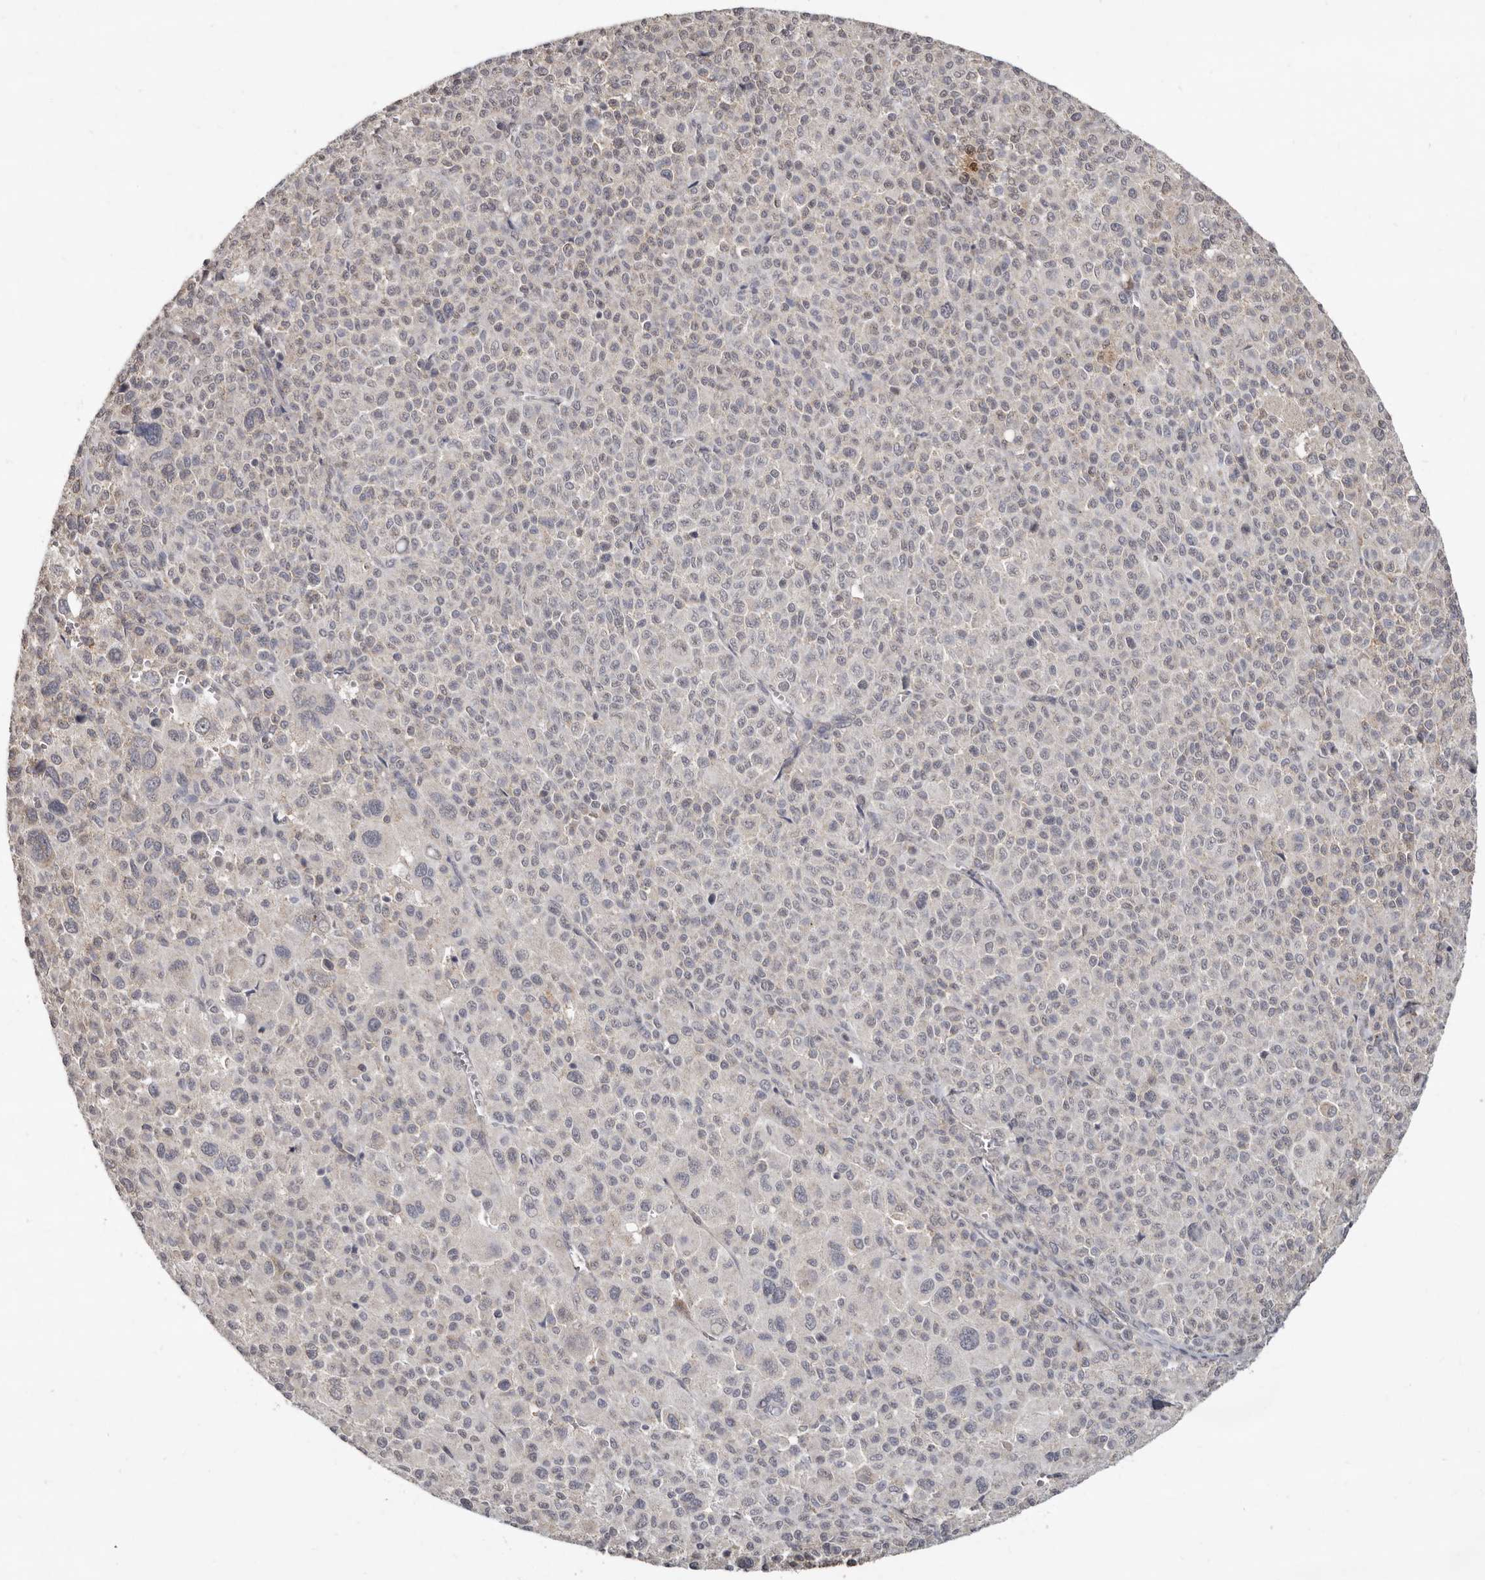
{"staining": {"intensity": "negative", "quantity": "none", "location": "none"}, "tissue": "melanoma", "cell_type": "Tumor cells", "image_type": "cancer", "snomed": [{"axis": "morphology", "description": "Malignant melanoma, Metastatic site"}, {"axis": "topography", "description": "Skin"}], "caption": "Melanoma was stained to show a protein in brown. There is no significant positivity in tumor cells.", "gene": "LINGO2", "patient": {"sex": "female", "age": 74}}